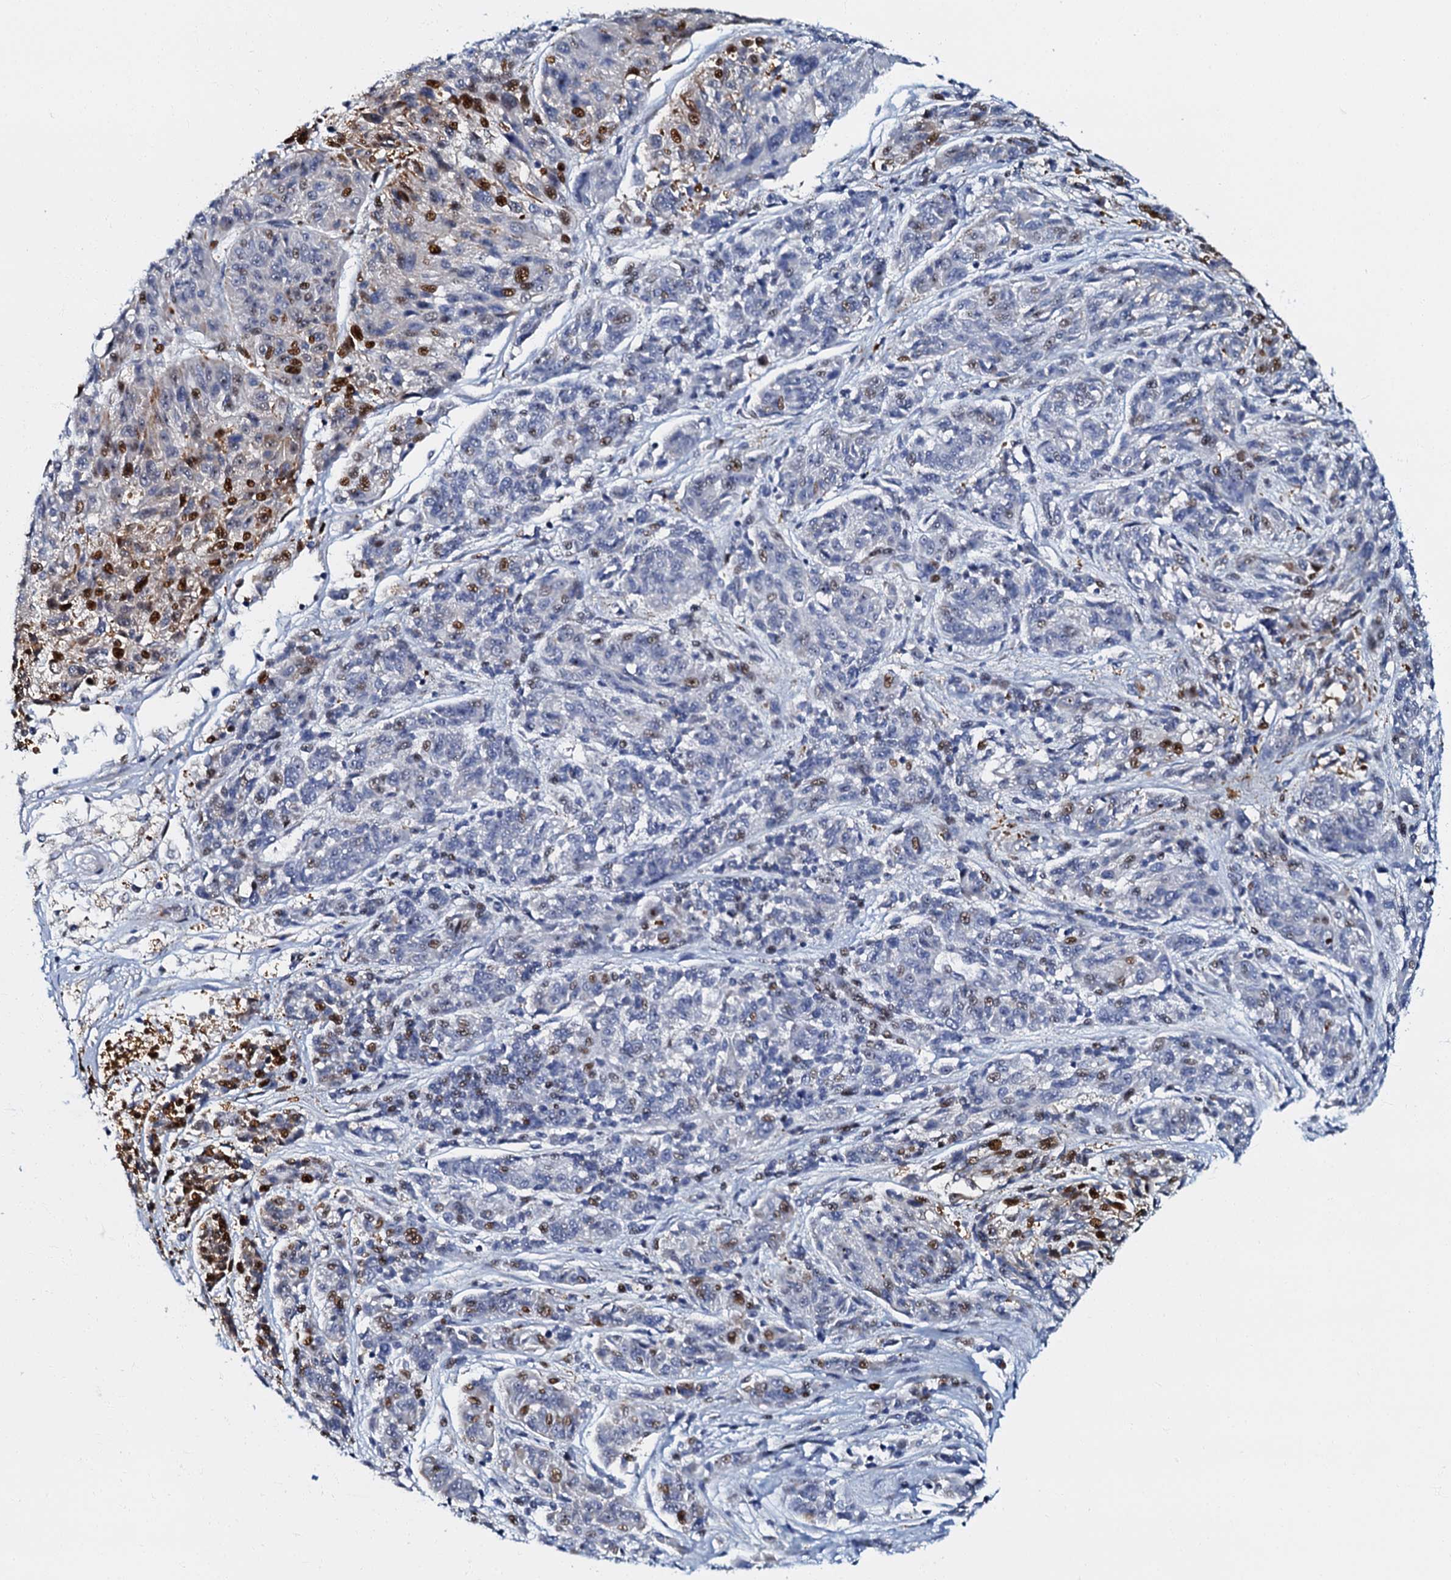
{"staining": {"intensity": "strong", "quantity": "<25%", "location": "nuclear"}, "tissue": "melanoma", "cell_type": "Tumor cells", "image_type": "cancer", "snomed": [{"axis": "morphology", "description": "Malignant melanoma, NOS"}, {"axis": "topography", "description": "Skin"}], "caption": "Malignant melanoma stained for a protein displays strong nuclear positivity in tumor cells.", "gene": "MFSD5", "patient": {"sex": "male", "age": 53}}